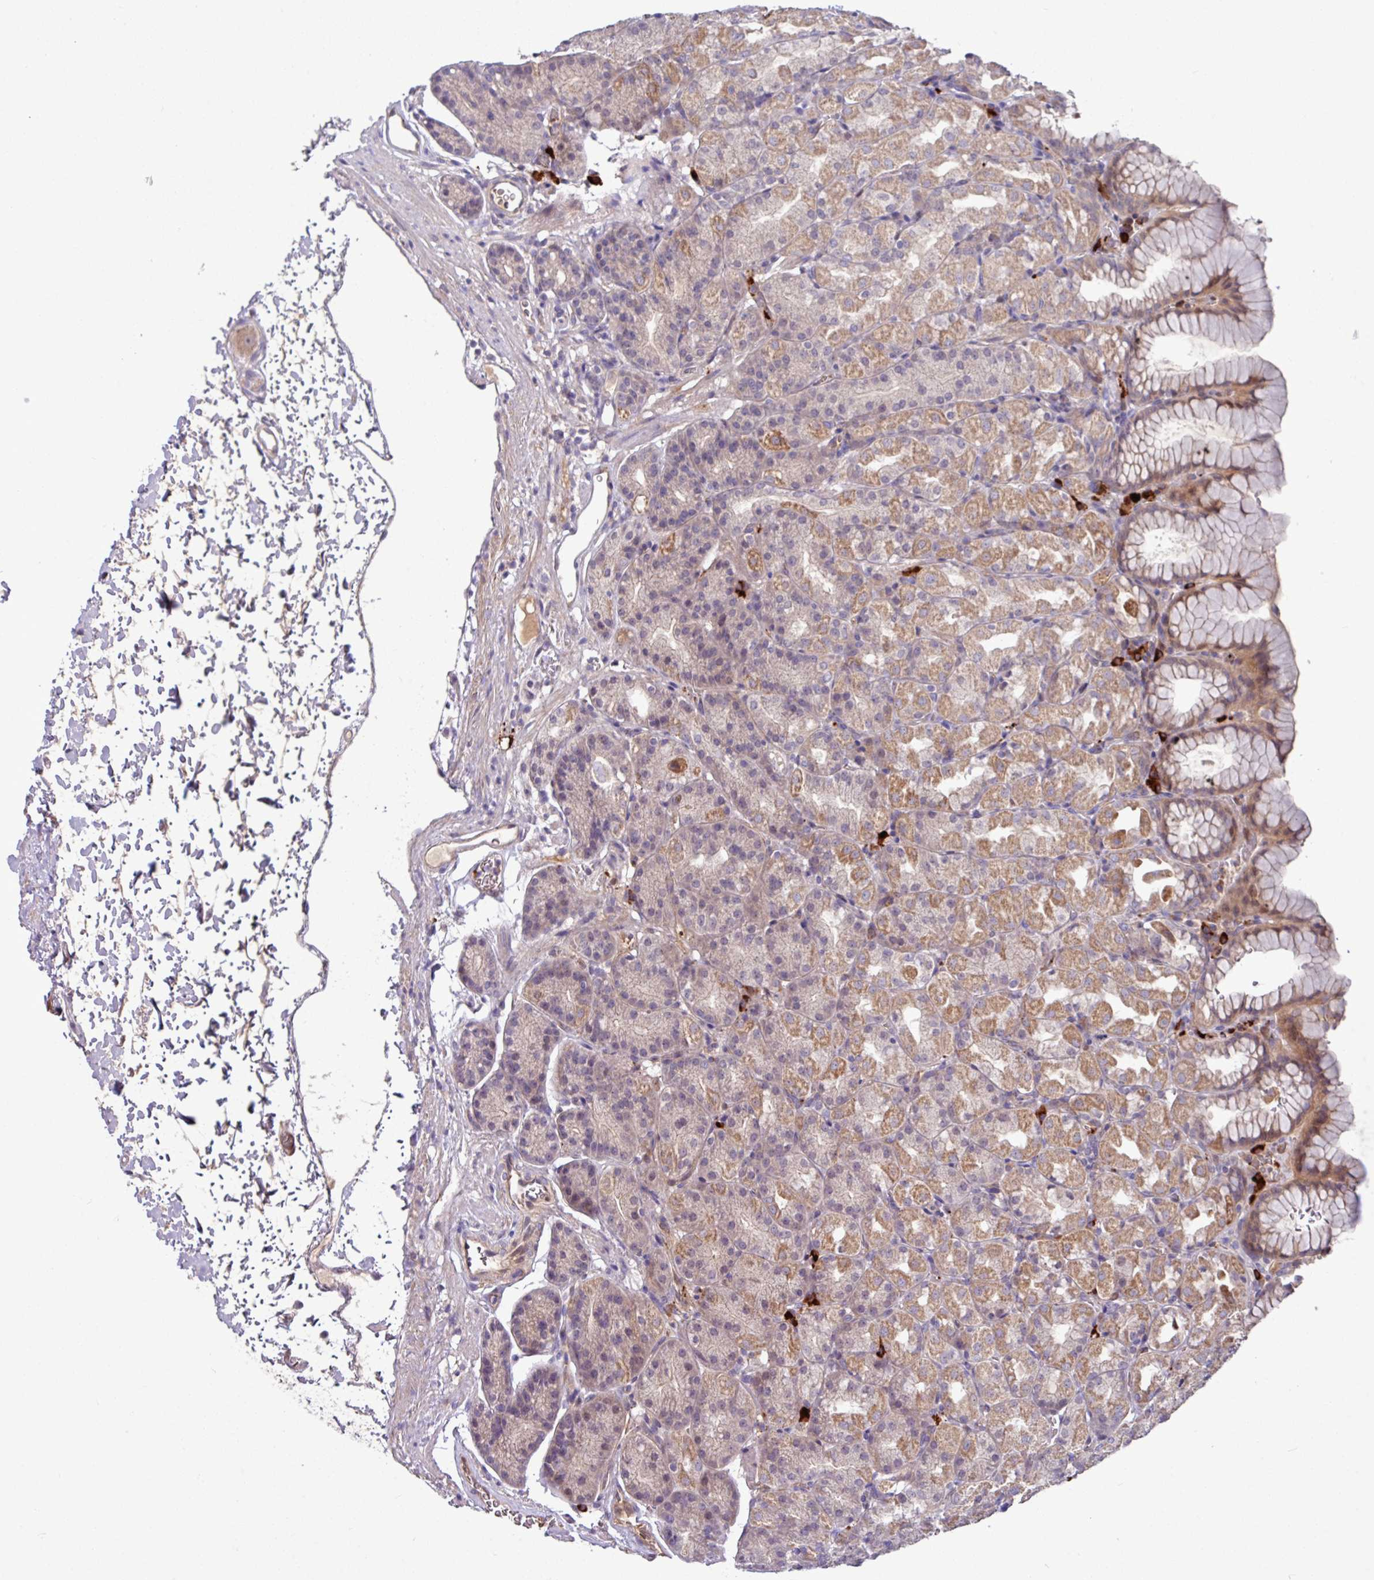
{"staining": {"intensity": "weak", "quantity": ">75%", "location": "cytoplasmic/membranous"}, "tissue": "stomach", "cell_type": "Glandular cells", "image_type": "normal", "snomed": [{"axis": "morphology", "description": "Normal tissue, NOS"}, {"axis": "topography", "description": "Stomach, upper"}], "caption": "Stomach stained with IHC demonstrates weak cytoplasmic/membranous positivity in about >75% of glandular cells. (IHC, brightfield microscopy, high magnification).", "gene": "B4GALNT4", "patient": {"sex": "female", "age": 81}}